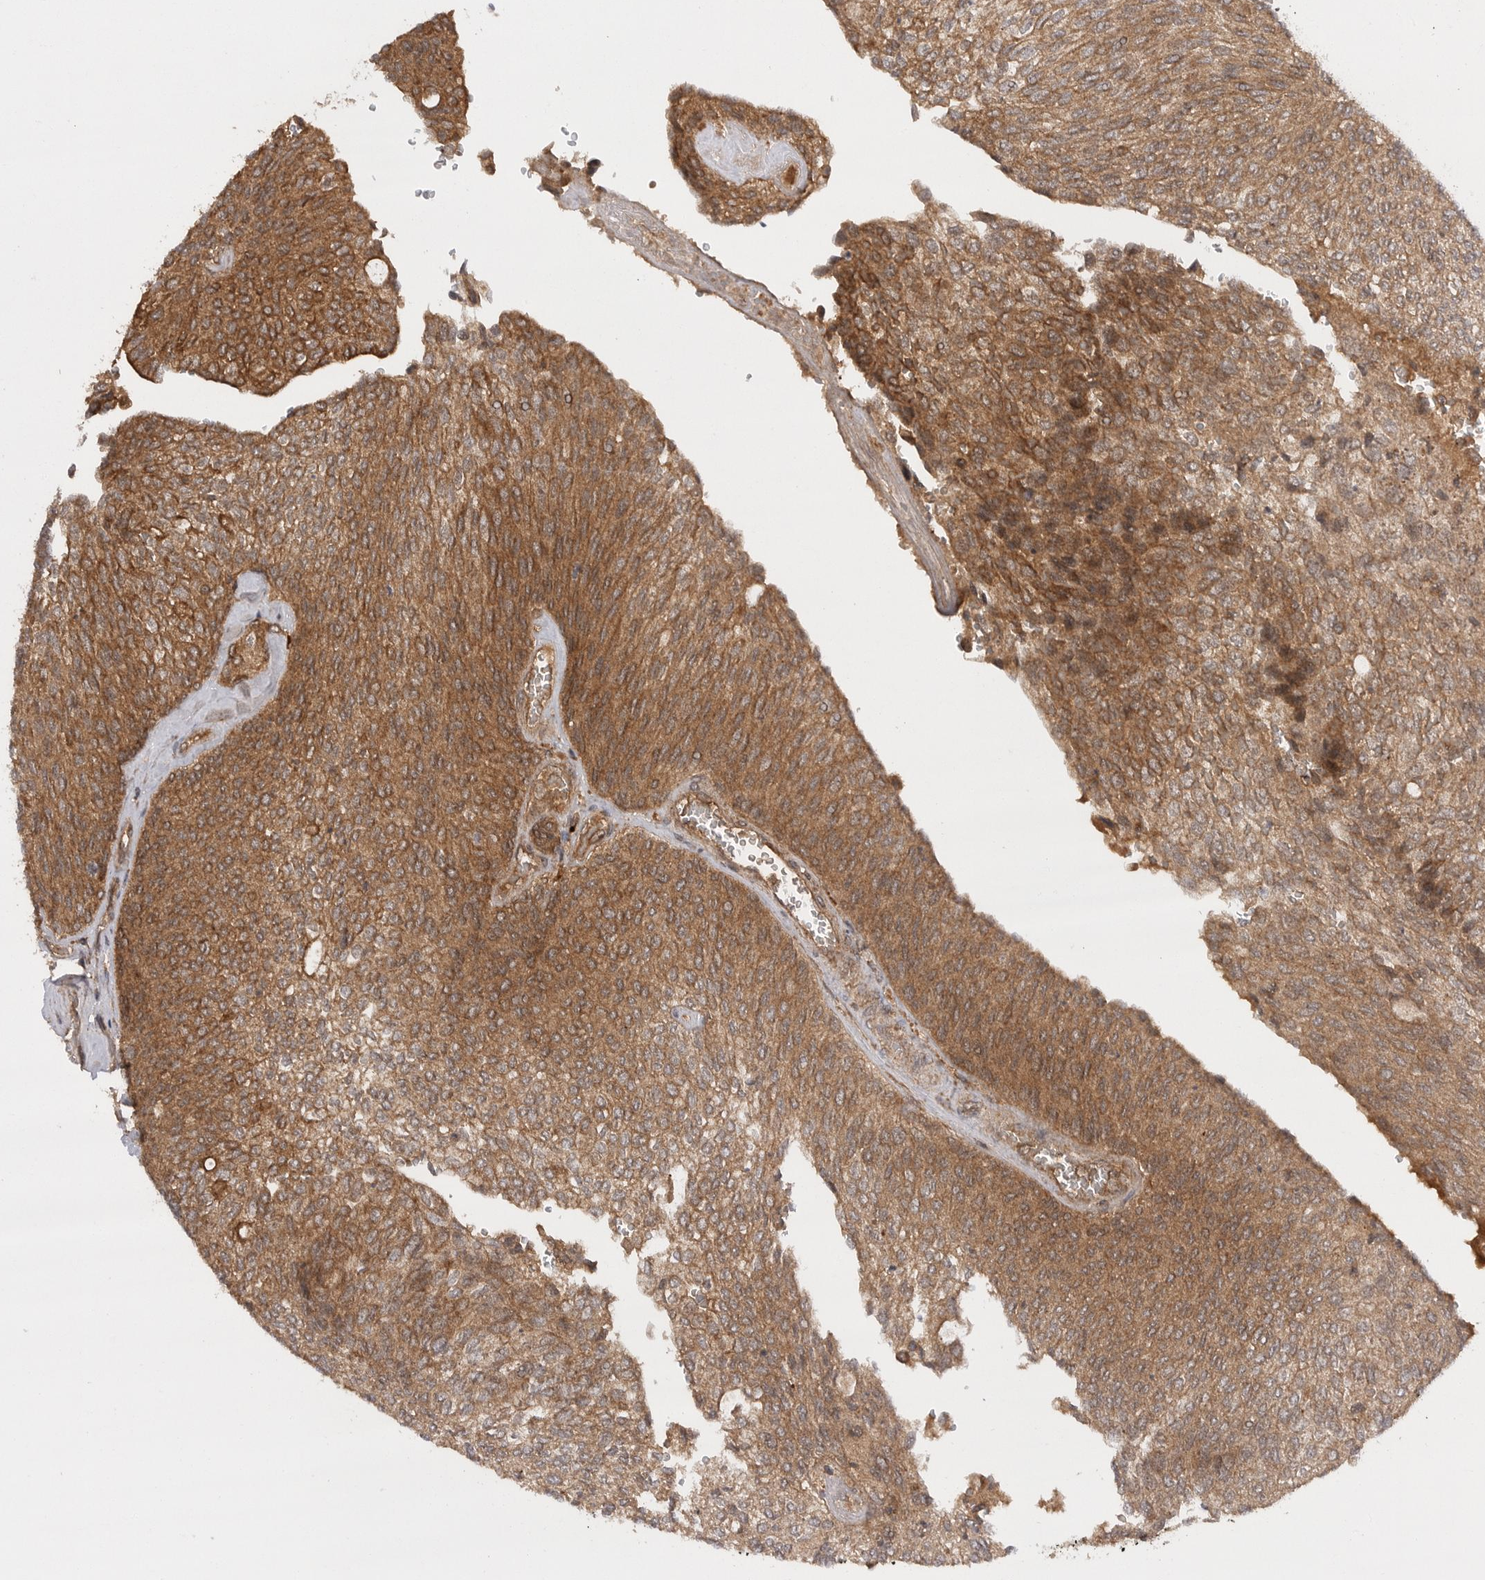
{"staining": {"intensity": "moderate", "quantity": ">75%", "location": "cytoplasmic/membranous"}, "tissue": "urothelial cancer", "cell_type": "Tumor cells", "image_type": "cancer", "snomed": [{"axis": "morphology", "description": "Urothelial carcinoma, Low grade"}, {"axis": "topography", "description": "Urinary bladder"}], "caption": "IHC of human urothelial cancer exhibits medium levels of moderate cytoplasmic/membranous staining in approximately >75% of tumor cells.", "gene": "PRDX4", "patient": {"sex": "female", "age": 79}}